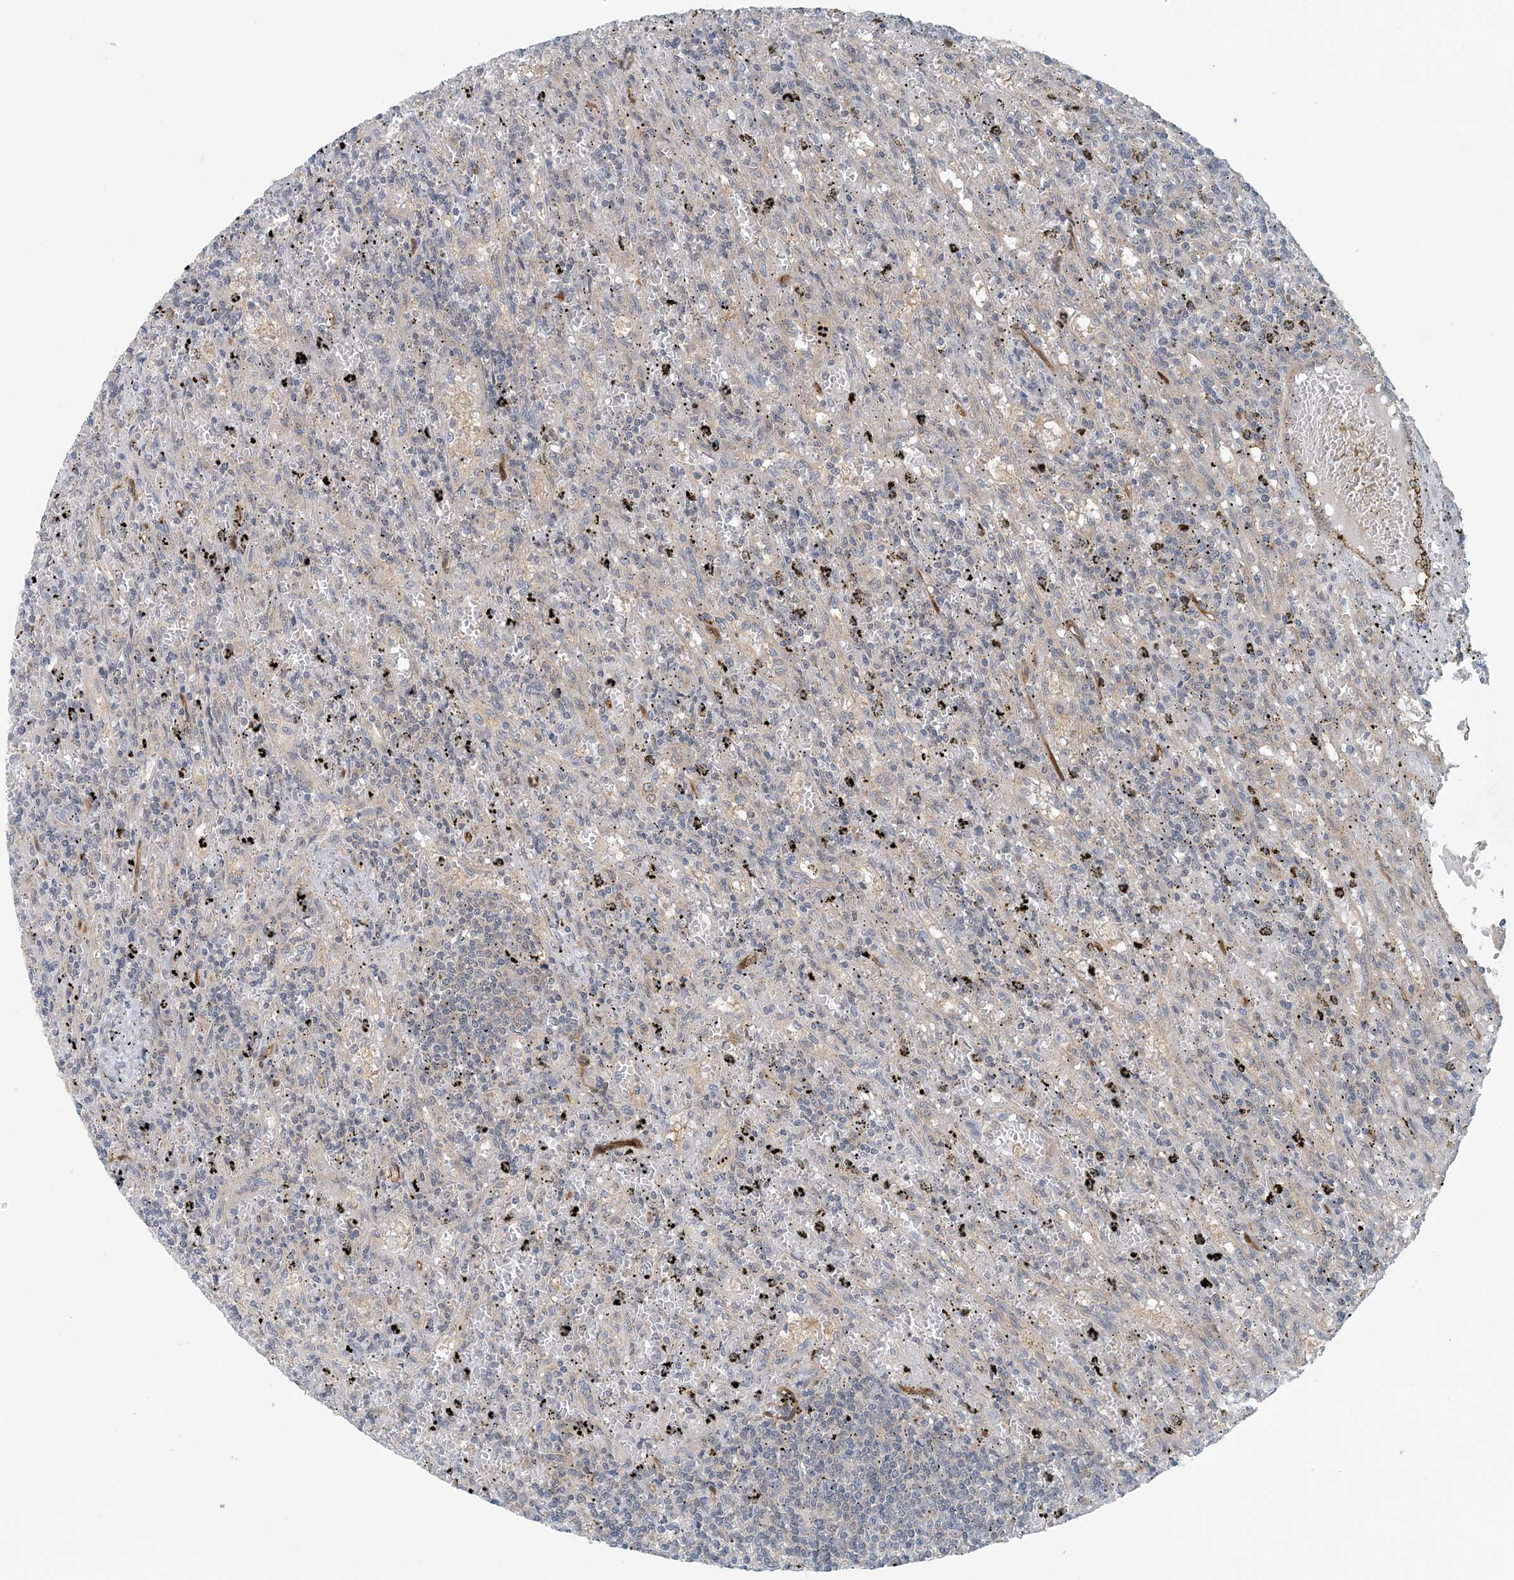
{"staining": {"intensity": "negative", "quantity": "none", "location": "none"}, "tissue": "lymphoma", "cell_type": "Tumor cells", "image_type": "cancer", "snomed": [{"axis": "morphology", "description": "Malignant lymphoma, non-Hodgkin's type, Low grade"}, {"axis": "topography", "description": "Spleen"}], "caption": "Lymphoma was stained to show a protein in brown. There is no significant positivity in tumor cells. (DAB immunohistochemistry (IHC) visualized using brightfield microscopy, high magnification).", "gene": "HIKESHI", "patient": {"sex": "male", "age": 76}}